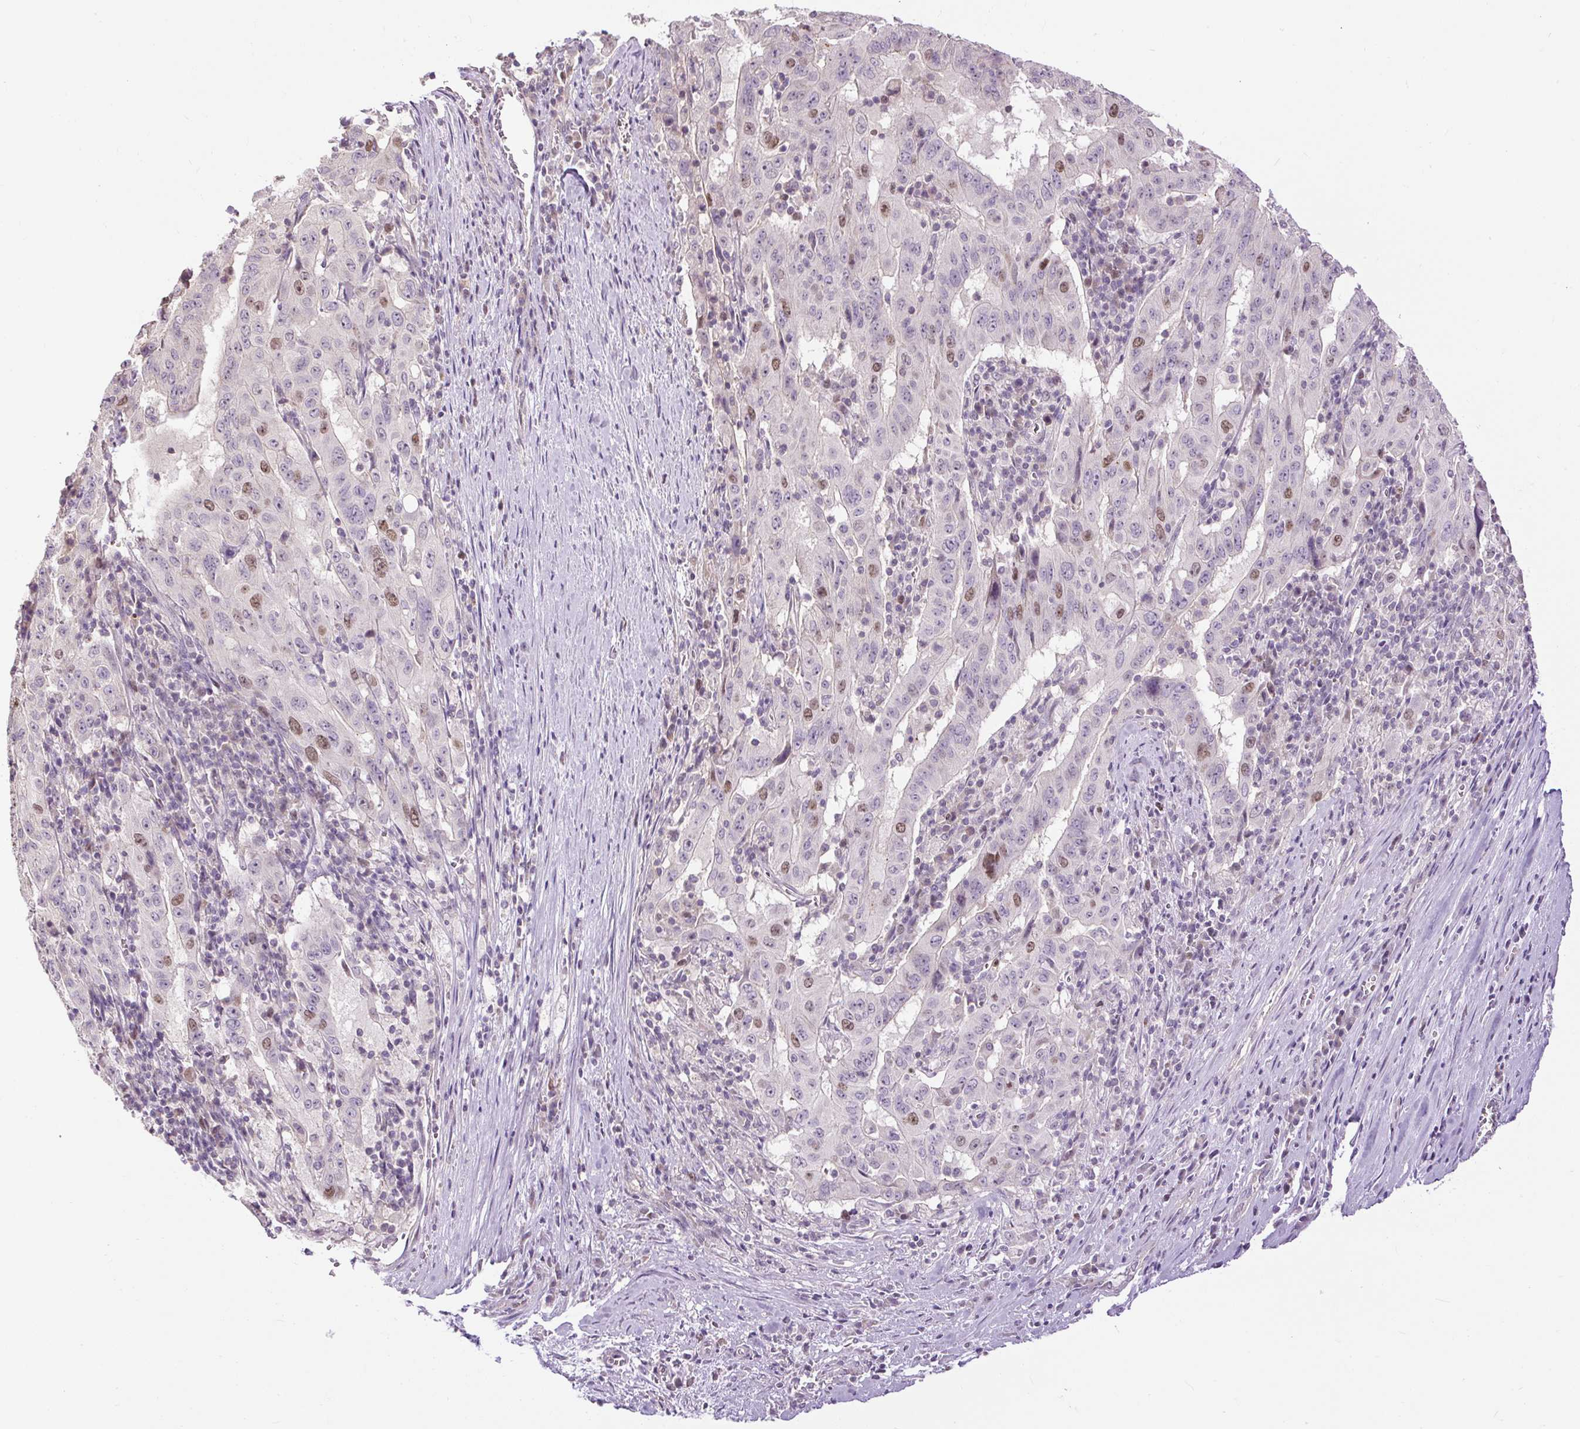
{"staining": {"intensity": "moderate", "quantity": "<25%", "location": "nuclear"}, "tissue": "pancreatic cancer", "cell_type": "Tumor cells", "image_type": "cancer", "snomed": [{"axis": "morphology", "description": "Adenocarcinoma, NOS"}, {"axis": "topography", "description": "Pancreas"}], "caption": "Human pancreatic cancer stained with a protein marker demonstrates moderate staining in tumor cells.", "gene": "RACGAP1", "patient": {"sex": "male", "age": 63}}